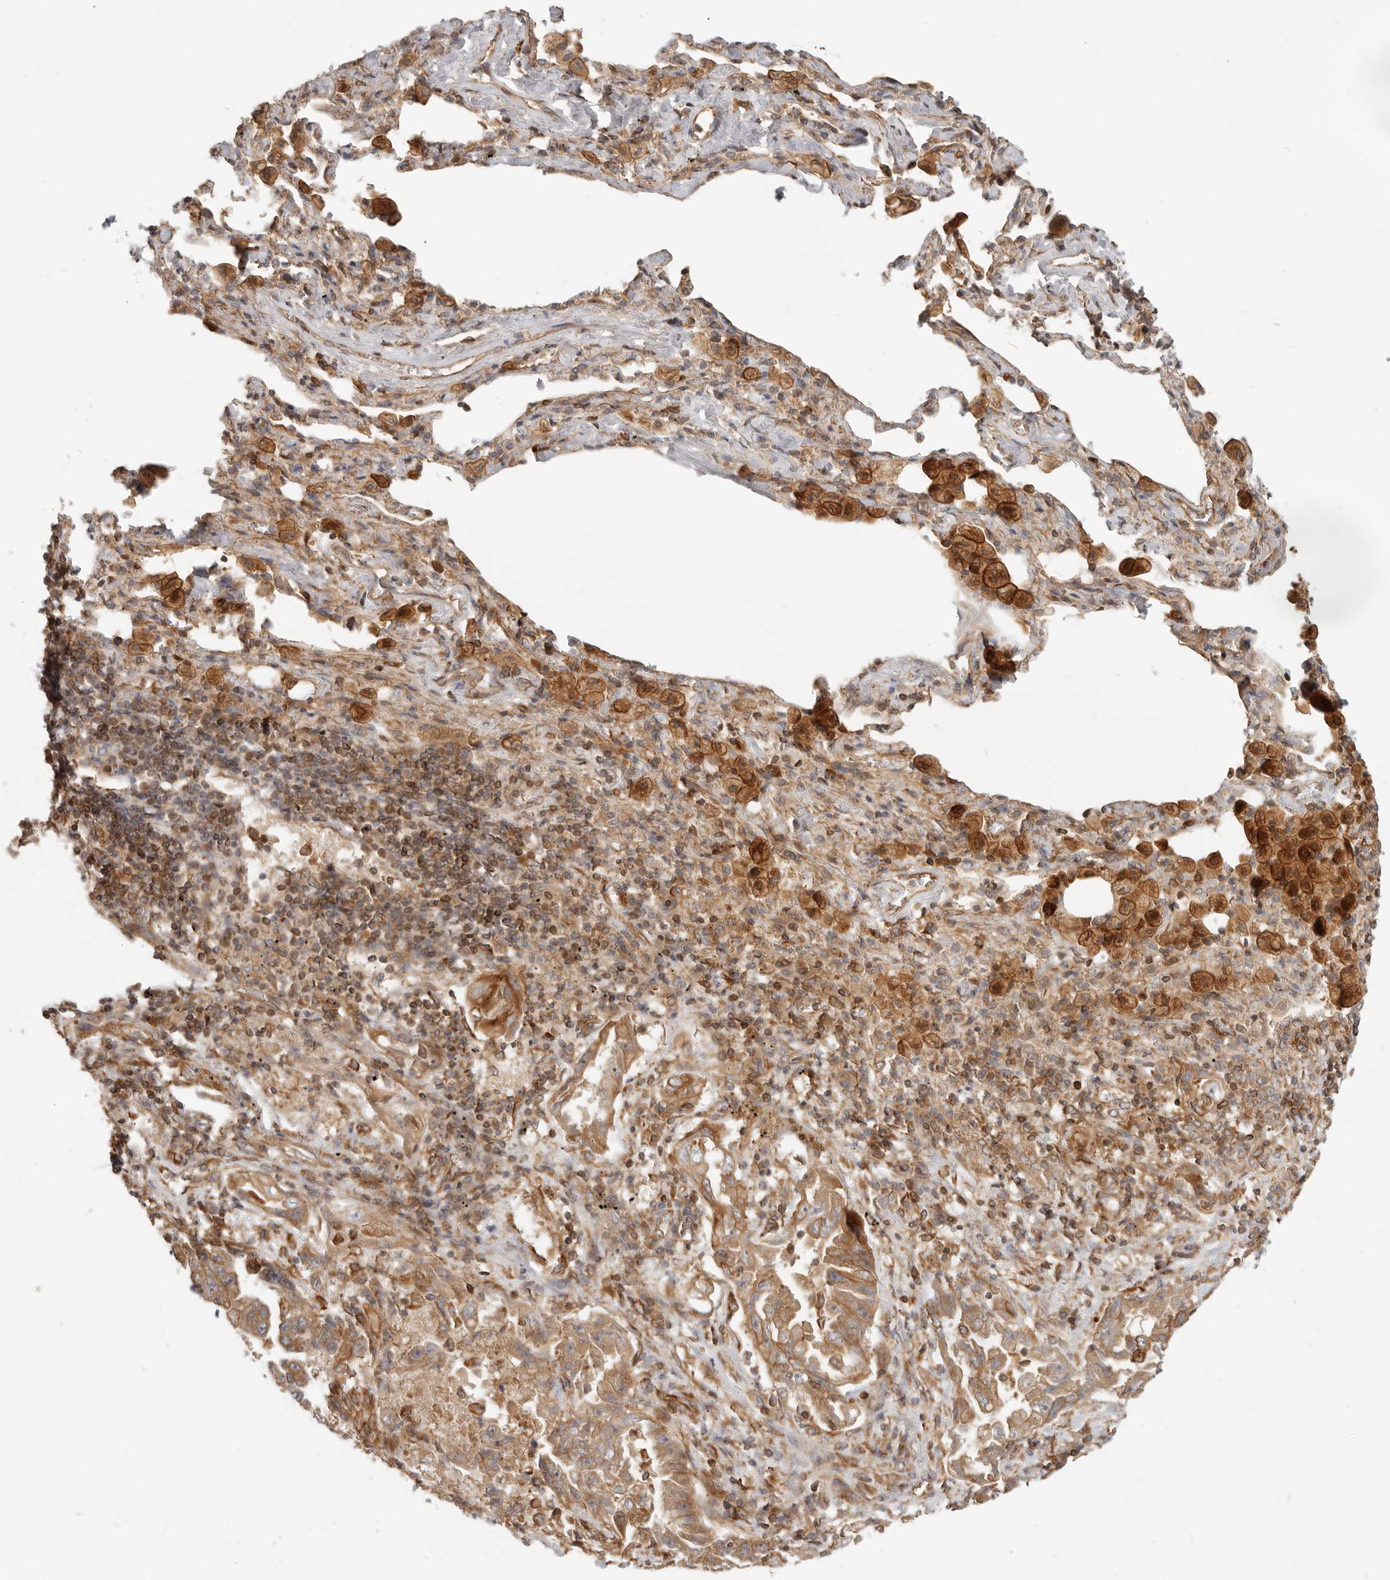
{"staining": {"intensity": "moderate", "quantity": ">75%", "location": "cytoplasmic/membranous"}, "tissue": "lung cancer", "cell_type": "Tumor cells", "image_type": "cancer", "snomed": [{"axis": "morphology", "description": "Adenocarcinoma, NOS"}, {"axis": "topography", "description": "Lung"}], "caption": "Brown immunohistochemical staining in lung adenocarcinoma reveals moderate cytoplasmic/membranous positivity in about >75% of tumor cells. Using DAB (brown) and hematoxylin (blue) stains, captured at high magnification using brightfield microscopy.", "gene": "UFSP1", "patient": {"sex": "female", "age": 51}}